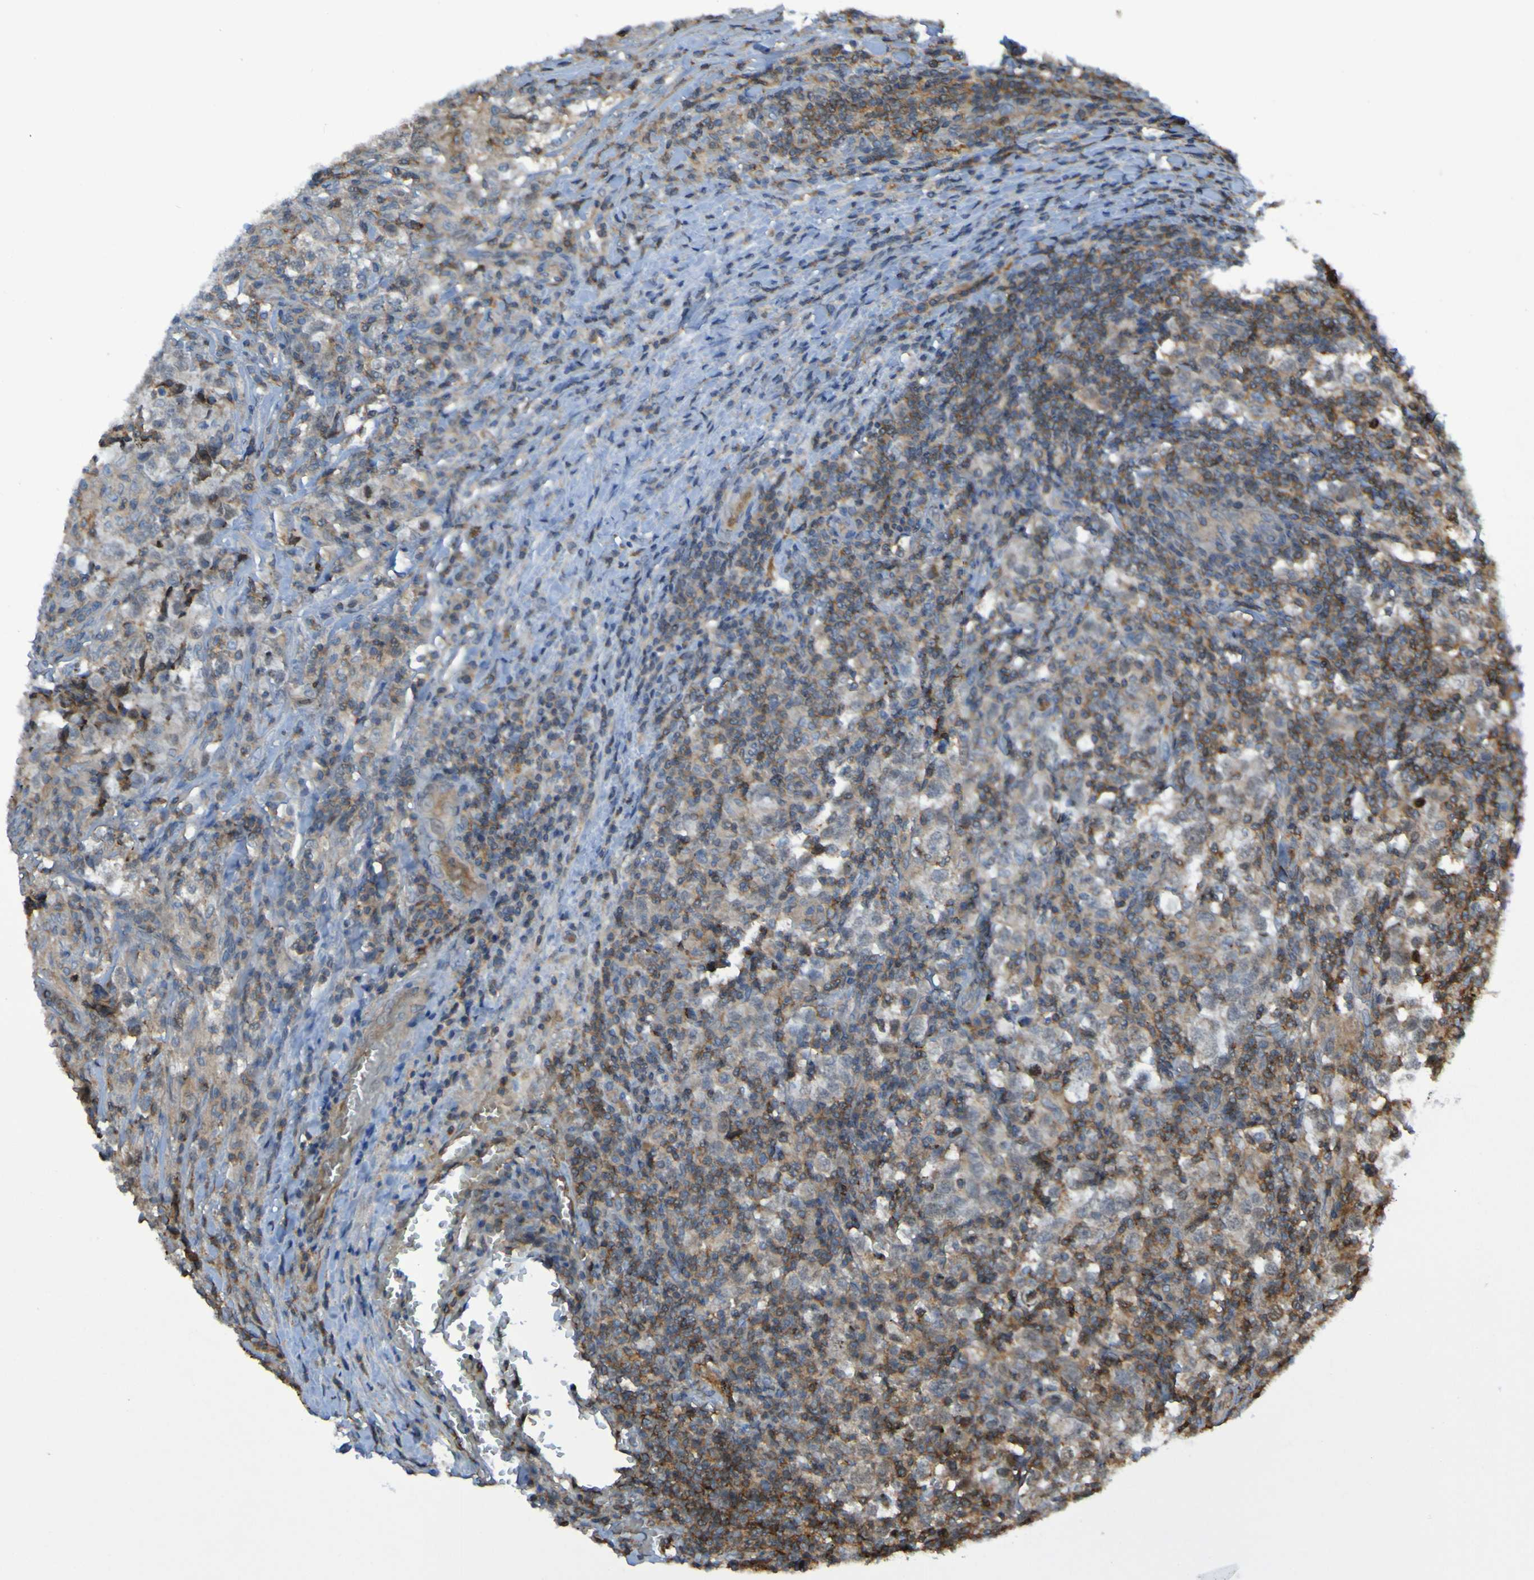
{"staining": {"intensity": "negative", "quantity": "none", "location": "none"}, "tissue": "testis cancer", "cell_type": "Tumor cells", "image_type": "cancer", "snomed": [{"axis": "morphology", "description": "Carcinoma, Embryonal, NOS"}, {"axis": "topography", "description": "Testis"}], "caption": "Protein analysis of embryonal carcinoma (testis) exhibits no significant expression in tumor cells.", "gene": "PDGFB", "patient": {"sex": "male", "age": 21}}